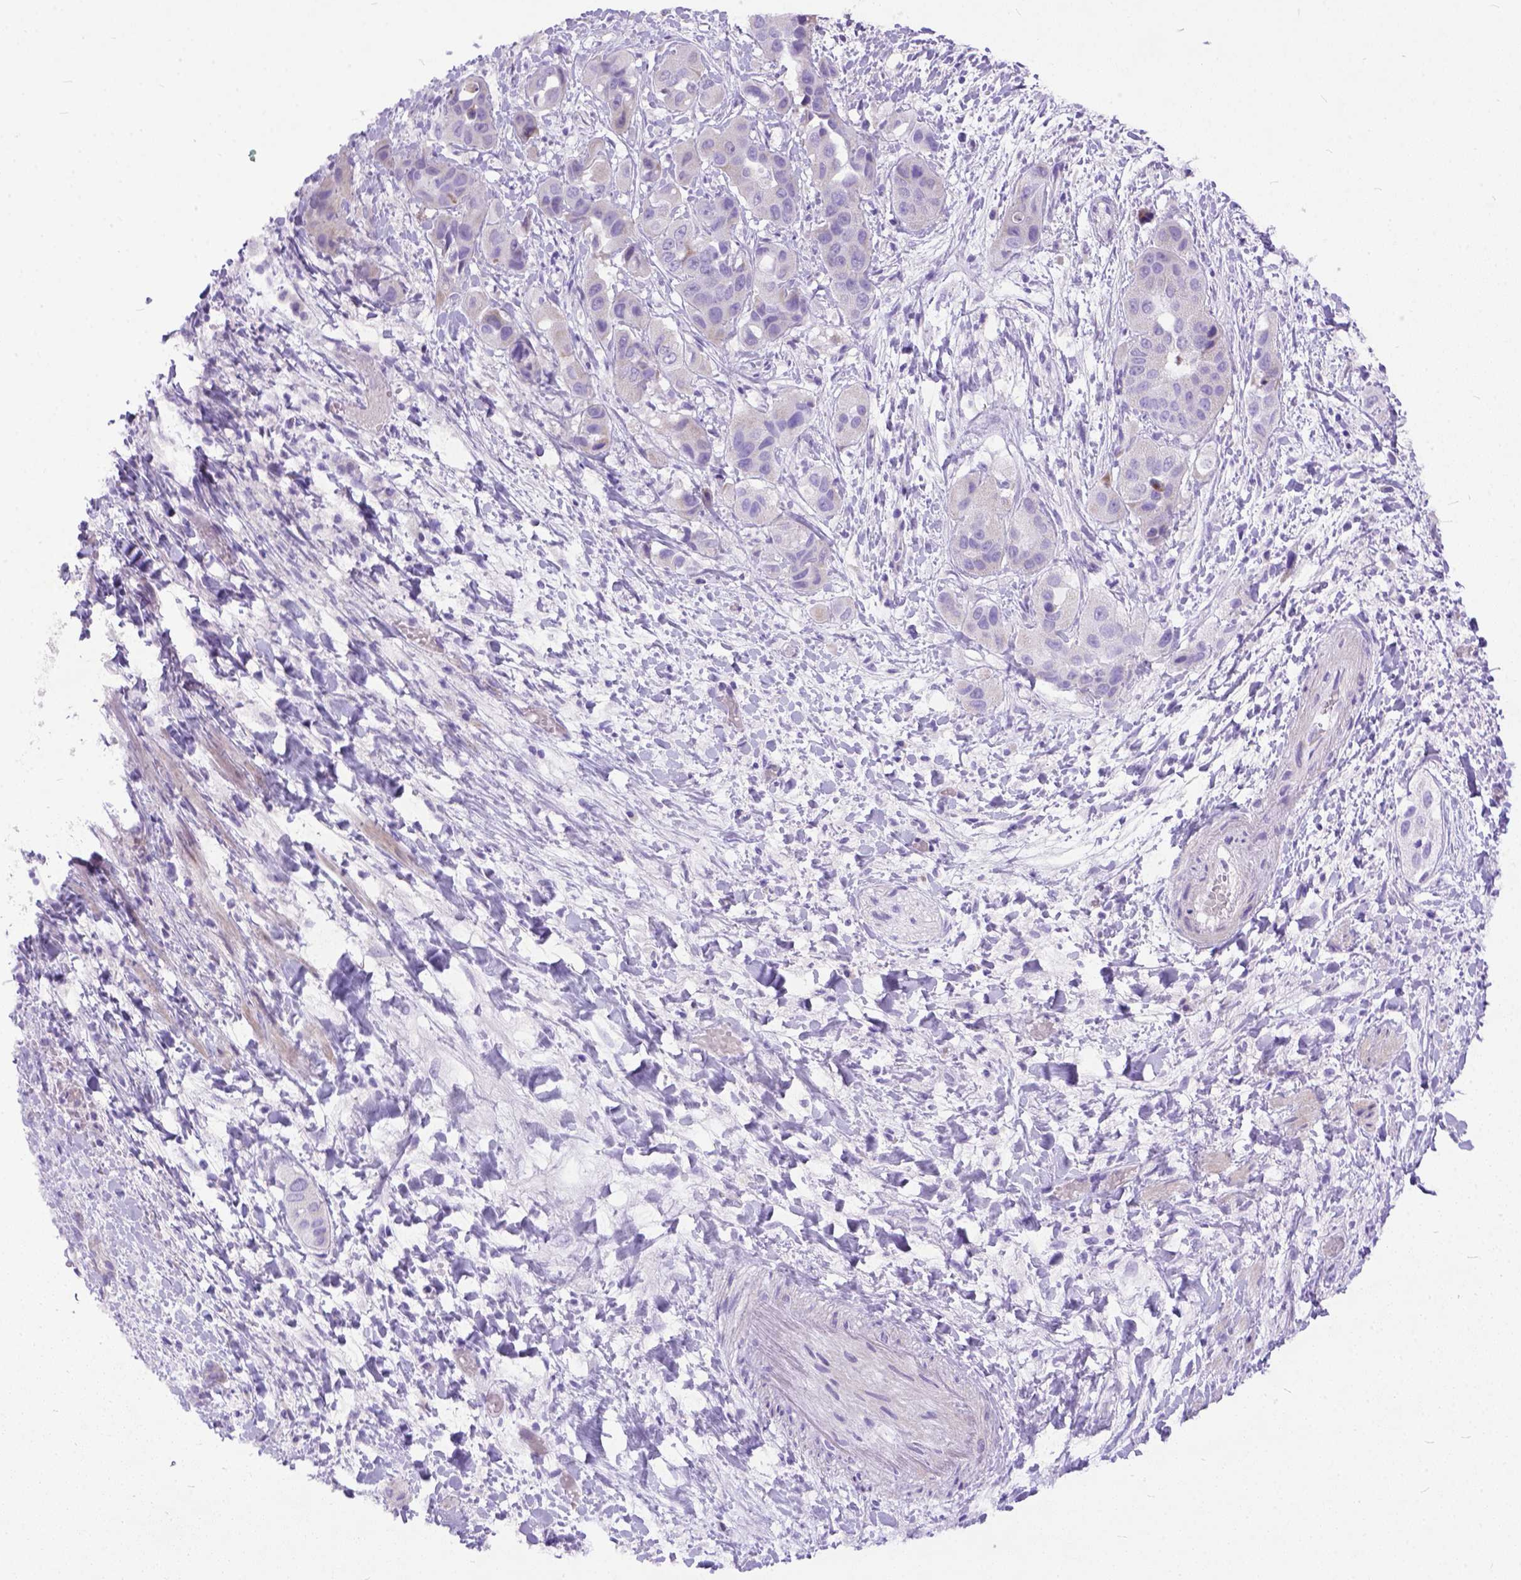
{"staining": {"intensity": "negative", "quantity": "none", "location": "none"}, "tissue": "liver cancer", "cell_type": "Tumor cells", "image_type": "cancer", "snomed": [{"axis": "morphology", "description": "Cholangiocarcinoma"}, {"axis": "topography", "description": "Liver"}], "caption": "Tumor cells show no significant expression in liver cholangiocarcinoma. (Stains: DAB (3,3'-diaminobenzidine) immunohistochemistry (IHC) with hematoxylin counter stain, Microscopy: brightfield microscopy at high magnification).", "gene": "PLK5", "patient": {"sex": "female", "age": 52}}